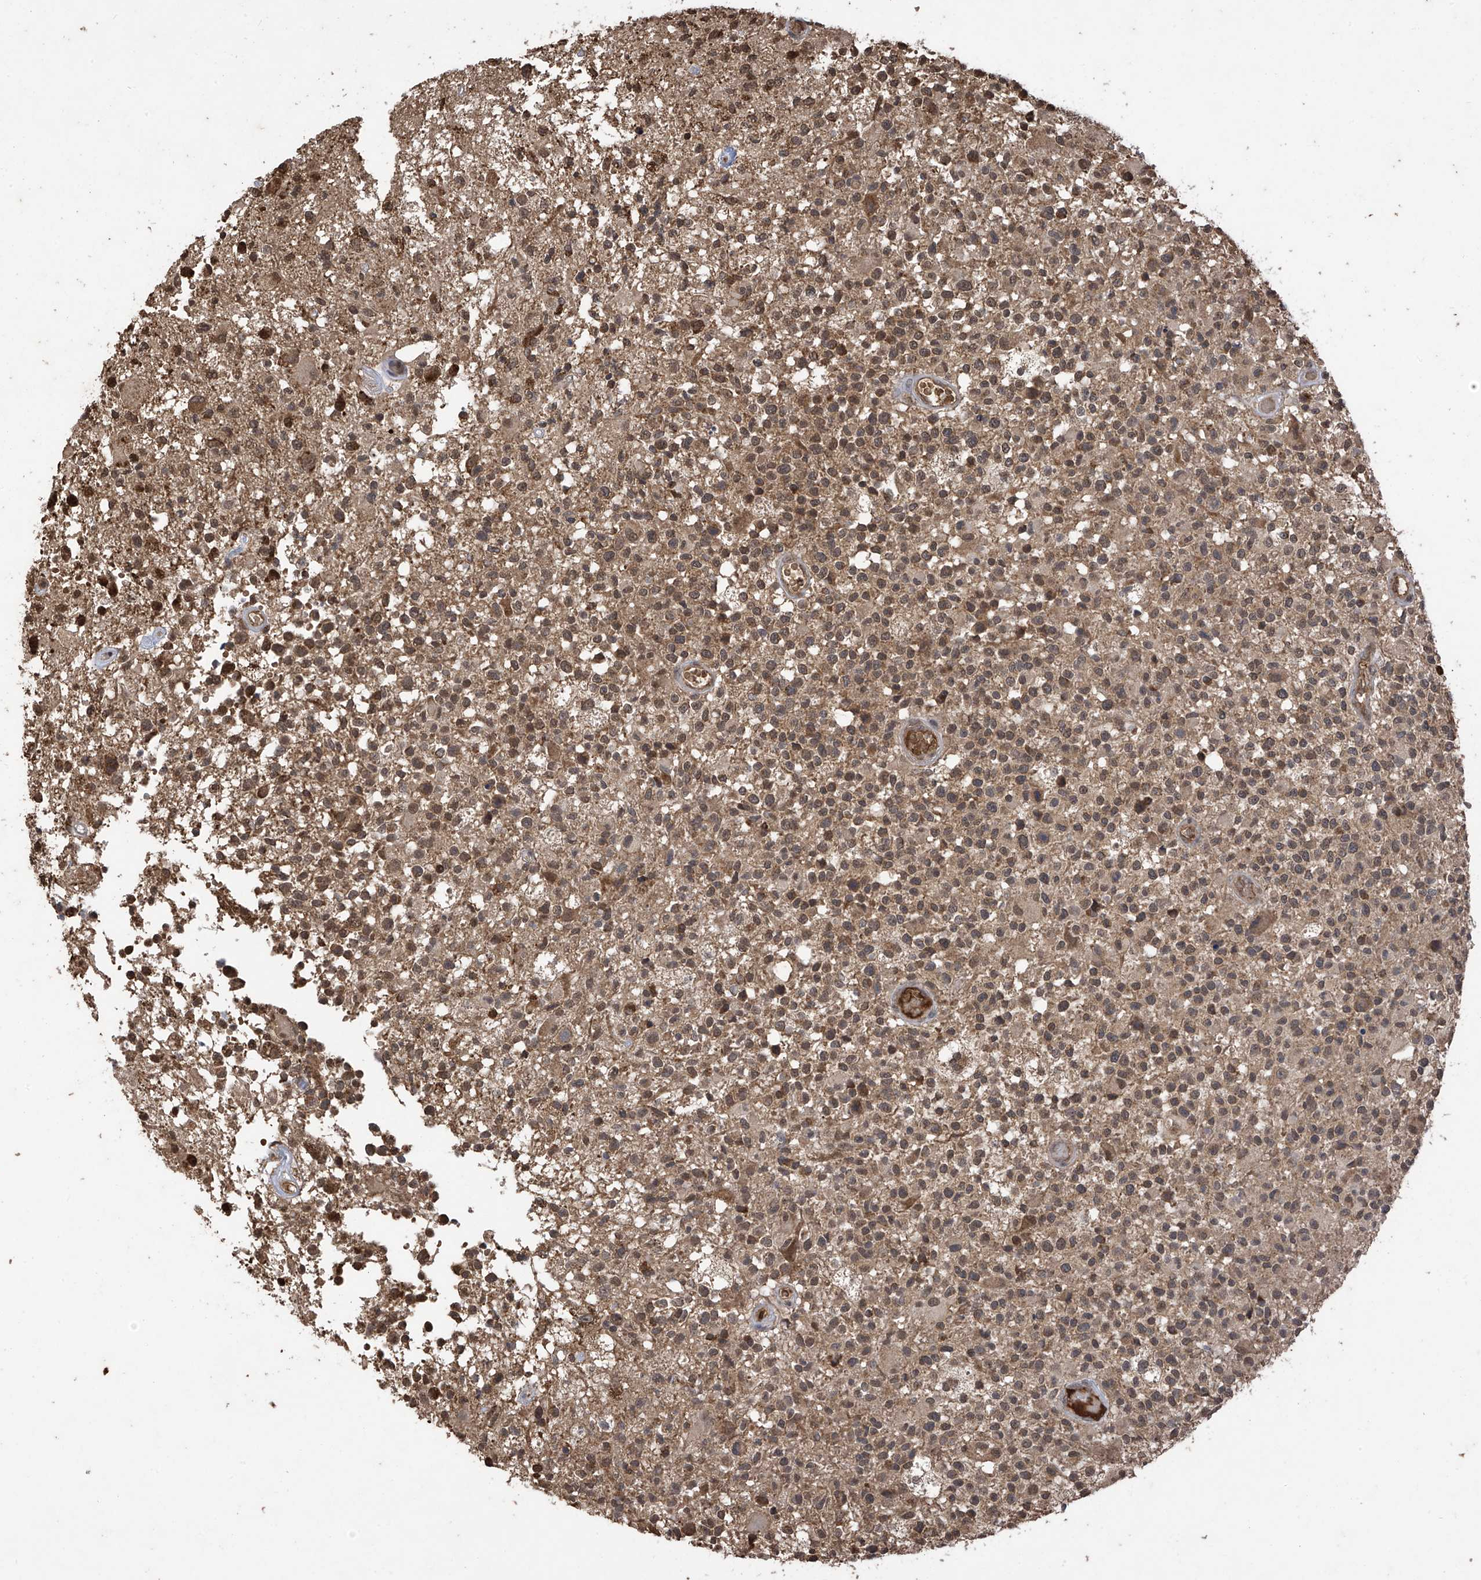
{"staining": {"intensity": "weak", "quantity": "25%-75%", "location": "cytoplasmic/membranous"}, "tissue": "glioma", "cell_type": "Tumor cells", "image_type": "cancer", "snomed": [{"axis": "morphology", "description": "Glioma, malignant, High grade"}, {"axis": "morphology", "description": "Glioblastoma, NOS"}, {"axis": "topography", "description": "Brain"}], "caption": "The micrograph demonstrates a brown stain indicating the presence of a protein in the cytoplasmic/membranous of tumor cells in glioma.", "gene": "PNPT1", "patient": {"sex": "male", "age": 60}}